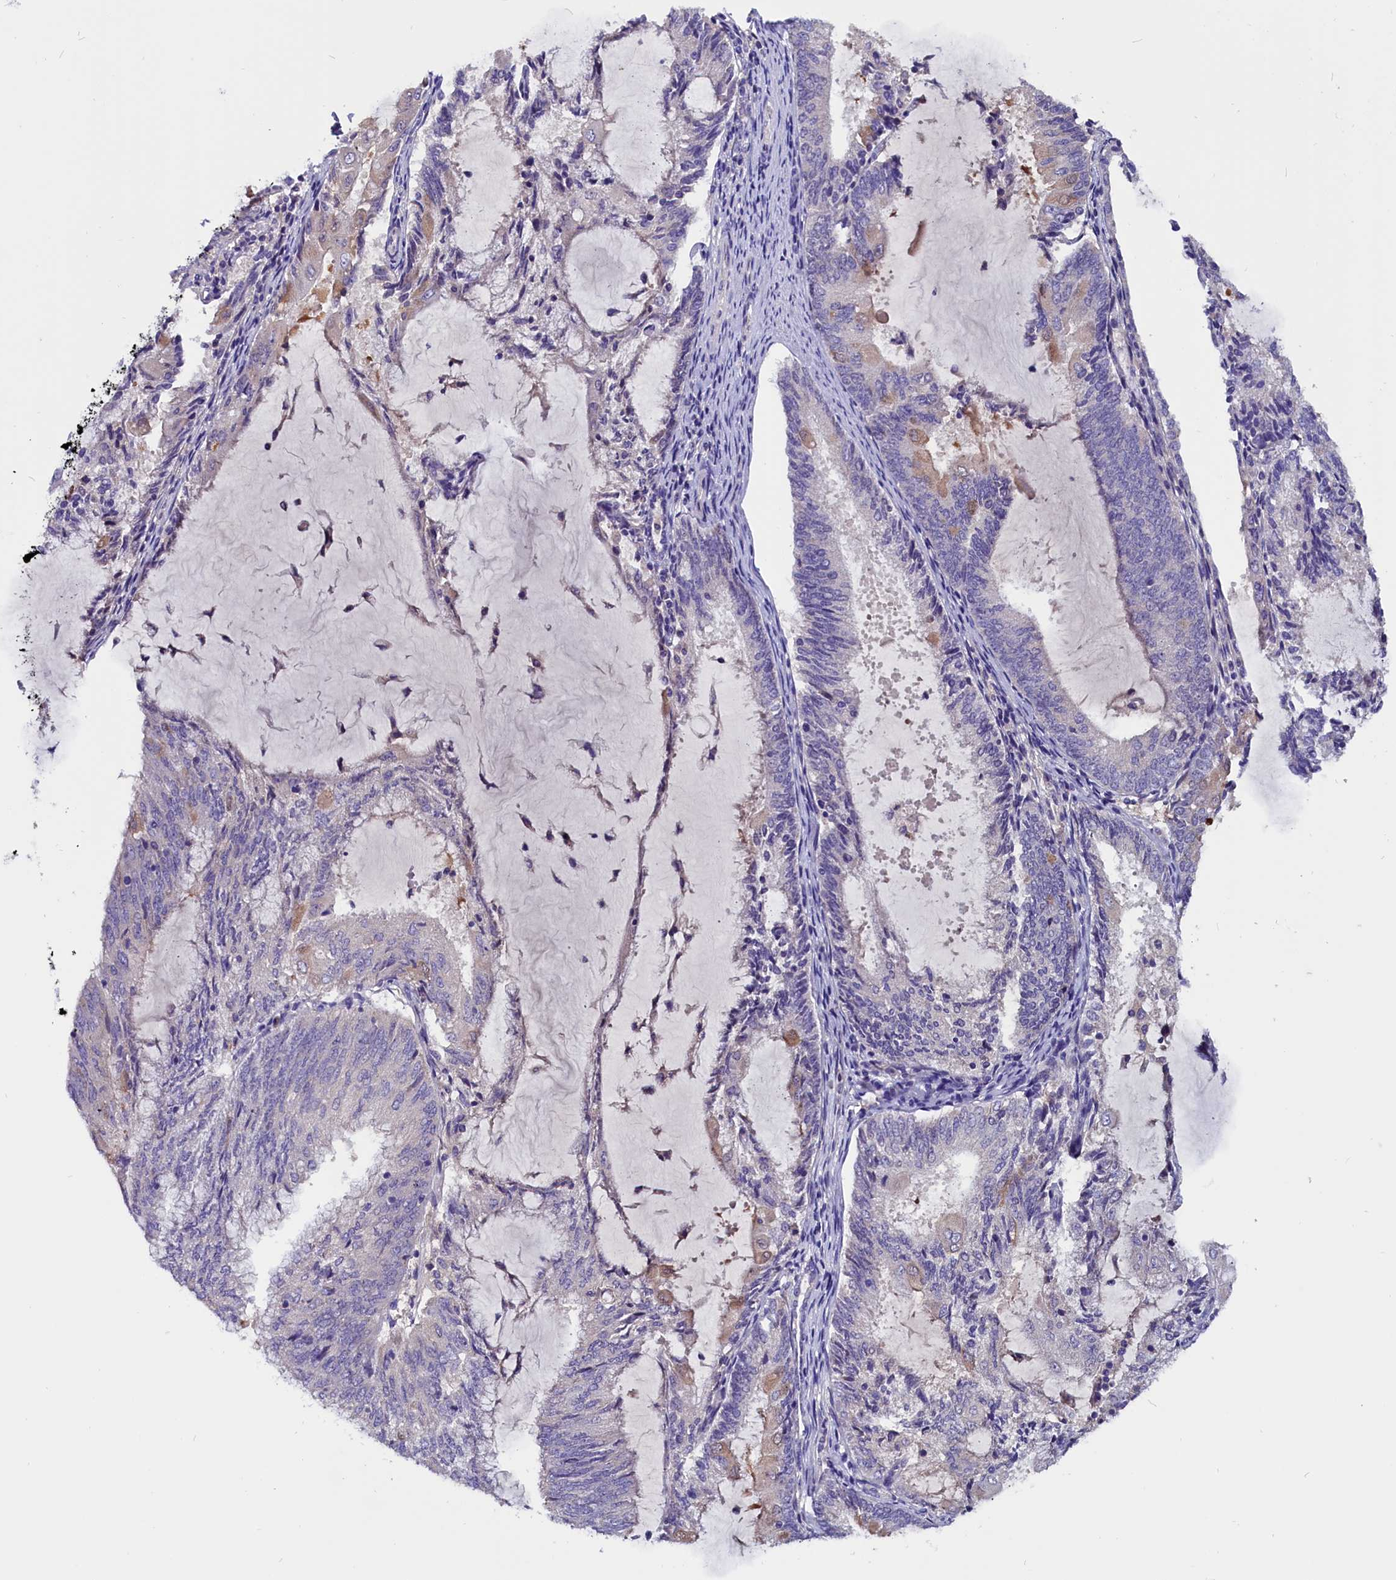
{"staining": {"intensity": "moderate", "quantity": "<25%", "location": "cytoplasmic/membranous"}, "tissue": "endometrial cancer", "cell_type": "Tumor cells", "image_type": "cancer", "snomed": [{"axis": "morphology", "description": "Adenocarcinoma, NOS"}, {"axis": "topography", "description": "Endometrium"}], "caption": "Human adenocarcinoma (endometrial) stained with a protein marker exhibits moderate staining in tumor cells.", "gene": "CCBE1", "patient": {"sex": "female", "age": 81}}